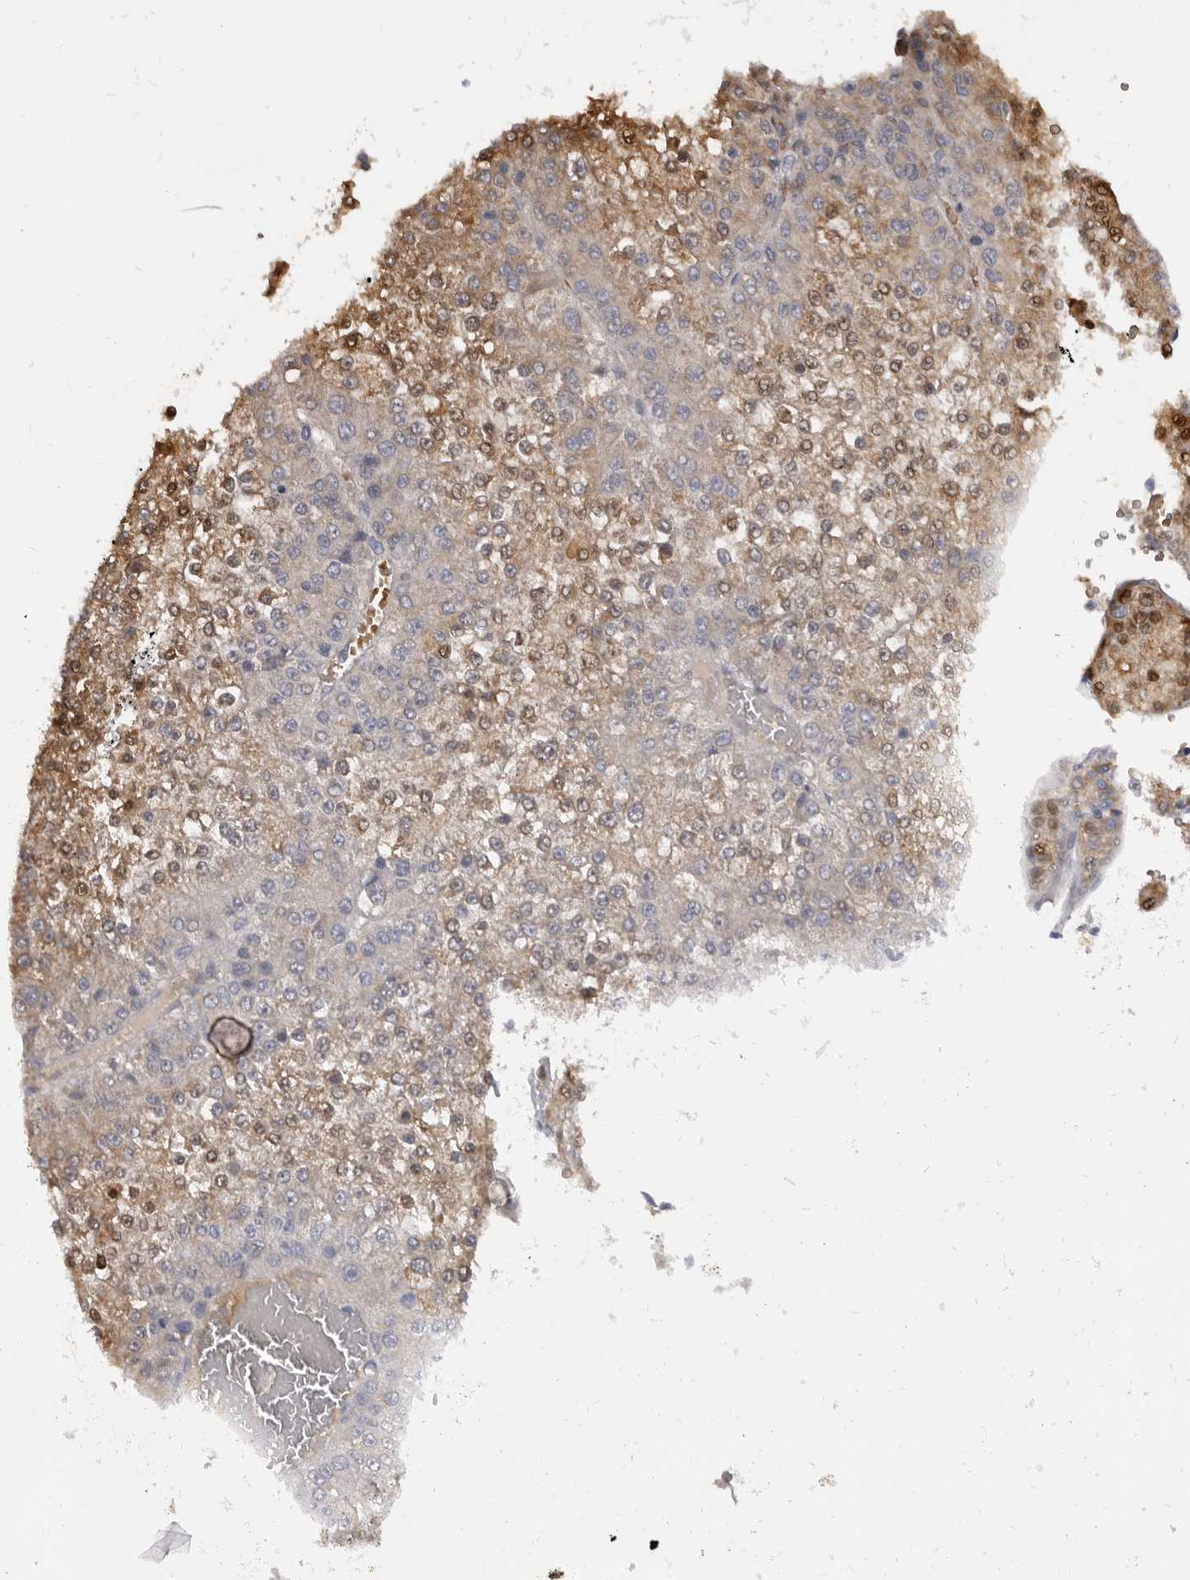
{"staining": {"intensity": "moderate", "quantity": "25%-75%", "location": "cytoplasmic/membranous,nuclear"}, "tissue": "liver cancer", "cell_type": "Tumor cells", "image_type": "cancer", "snomed": [{"axis": "morphology", "description": "Carcinoma, Hepatocellular, NOS"}, {"axis": "topography", "description": "Liver"}], "caption": "IHC staining of hepatocellular carcinoma (liver), which demonstrates medium levels of moderate cytoplasmic/membranous and nuclear staining in approximately 25%-75% of tumor cells indicating moderate cytoplasmic/membranous and nuclear protein staining. The staining was performed using DAB (3,3'-diaminobenzidine) (brown) for protein detection and nuclei were counterstained in hematoxylin (blue).", "gene": "TNR", "patient": {"sex": "female", "age": 73}}